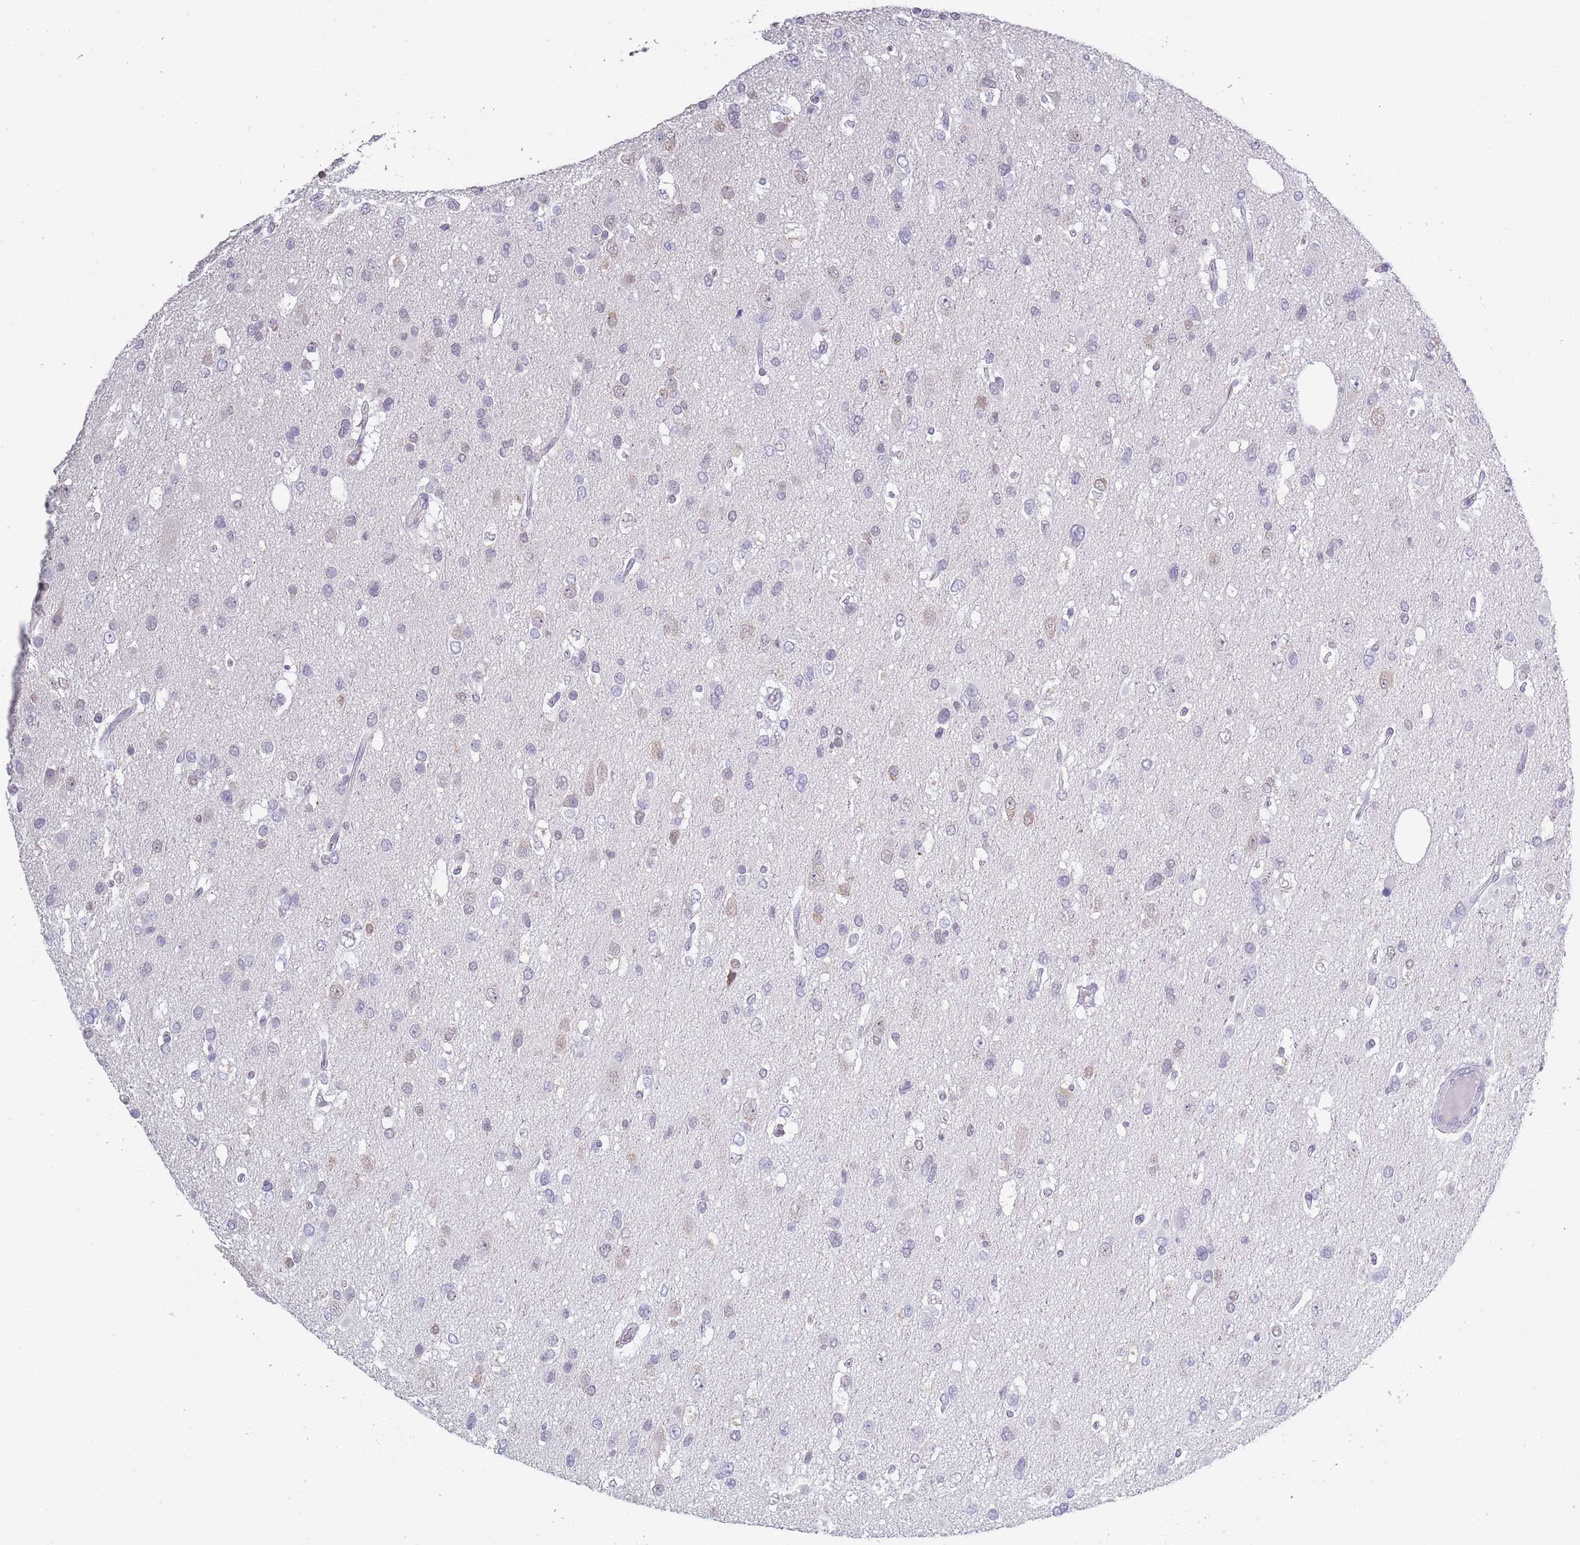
{"staining": {"intensity": "negative", "quantity": "none", "location": "none"}, "tissue": "glioma", "cell_type": "Tumor cells", "image_type": "cancer", "snomed": [{"axis": "morphology", "description": "Glioma, malignant, High grade"}, {"axis": "topography", "description": "Brain"}], "caption": "This is an immunohistochemistry photomicrograph of malignant glioma (high-grade). There is no expression in tumor cells.", "gene": "SEPHS2", "patient": {"sex": "male", "age": 53}}